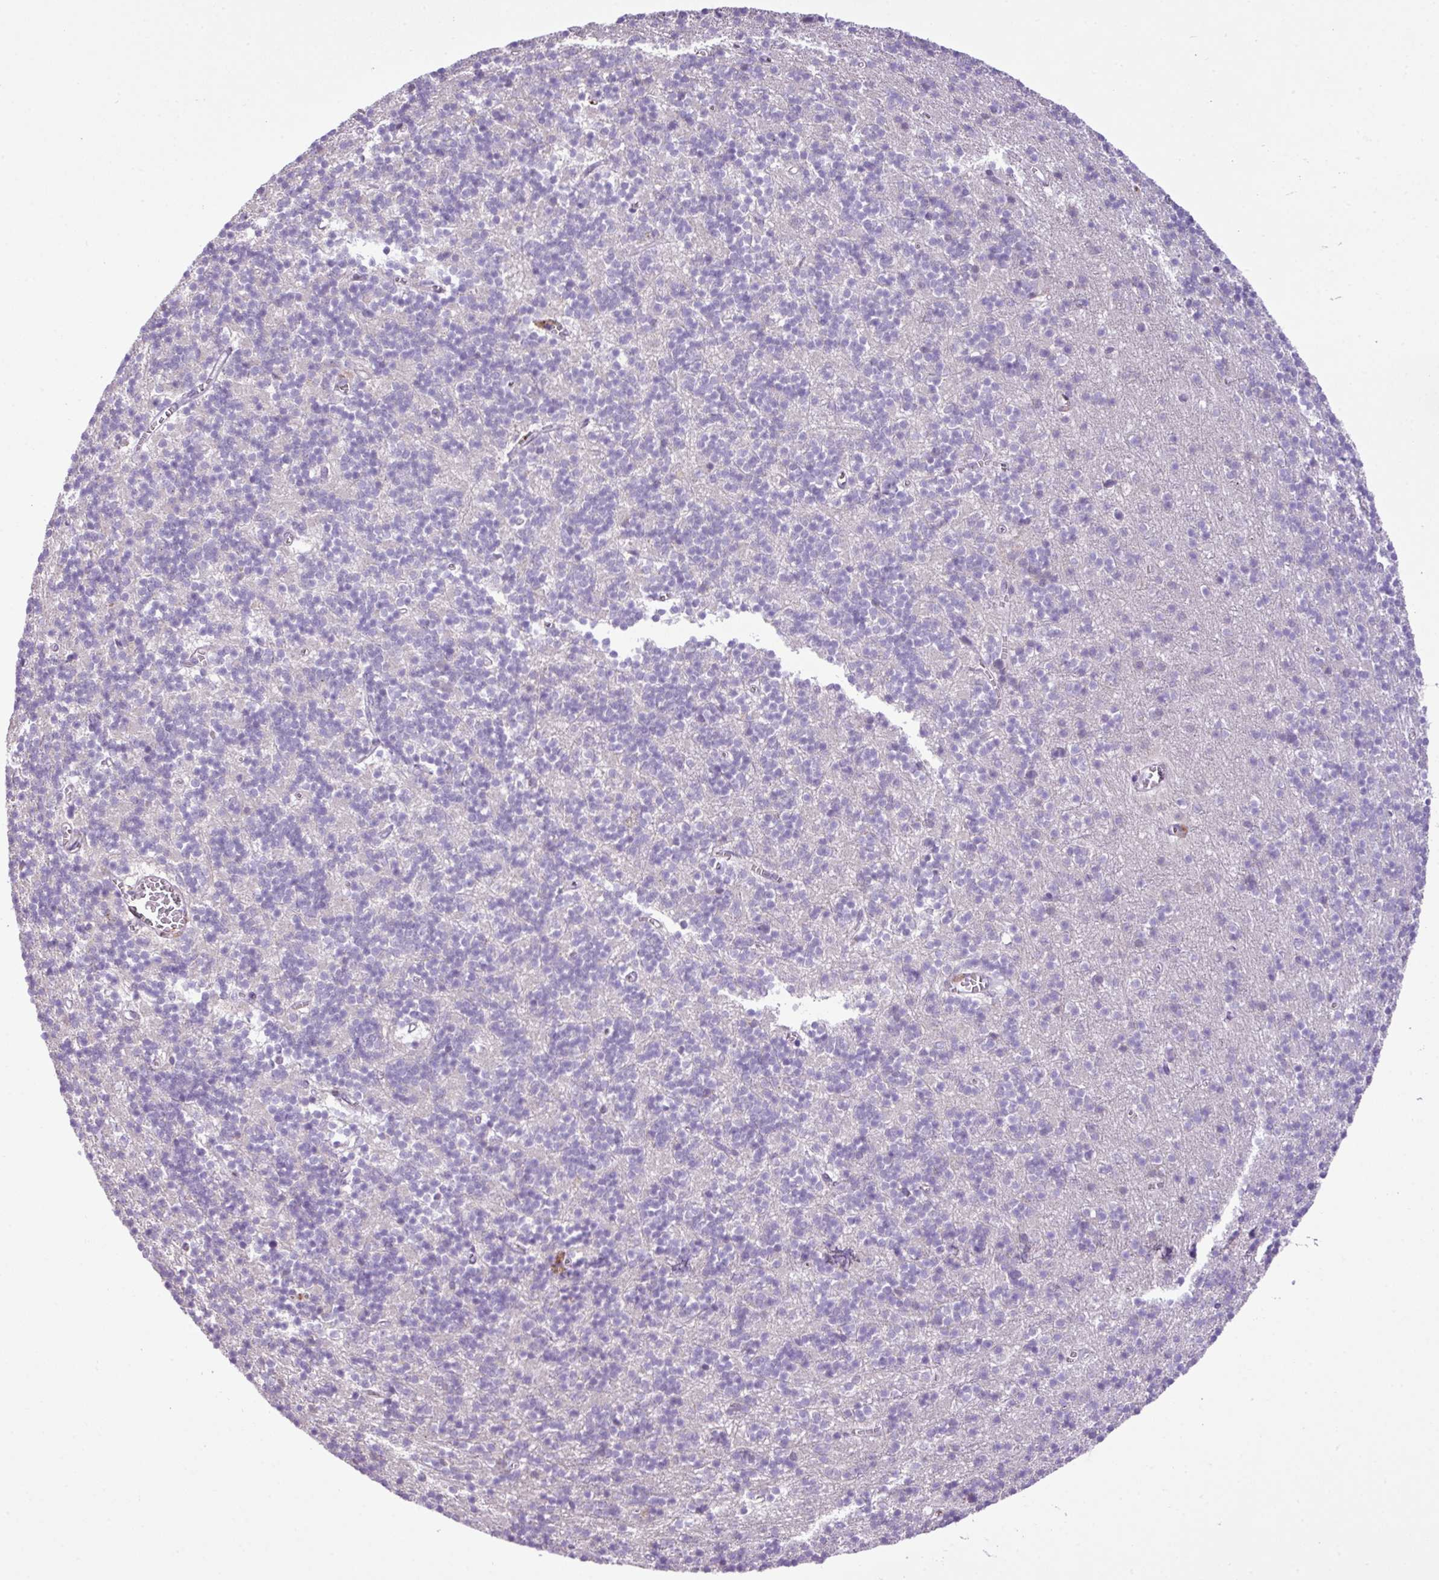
{"staining": {"intensity": "negative", "quantity": "none", "location": "none"}, "tissue": "cerebellum", "cell_type": "Cells in granular layer", "image_type": "normal", "snomed": [{"axis": "morphology", "description": "Normal tissue, NOS"}, {"axis": "topography", "description": "Cerebellum"}], "caption": "Protein analysis of benign cerebellum shows no significant staining in cells in granular layer. The staining was performed using DAB (3,3'-diaminobenzidine) to visualize the protein expression in brown, while the nuclei were stained in blue with hematoxylin (Magnification: 20x).", "gene": "DNAJB13", "patient": {"sex": "male", "age": 54}}